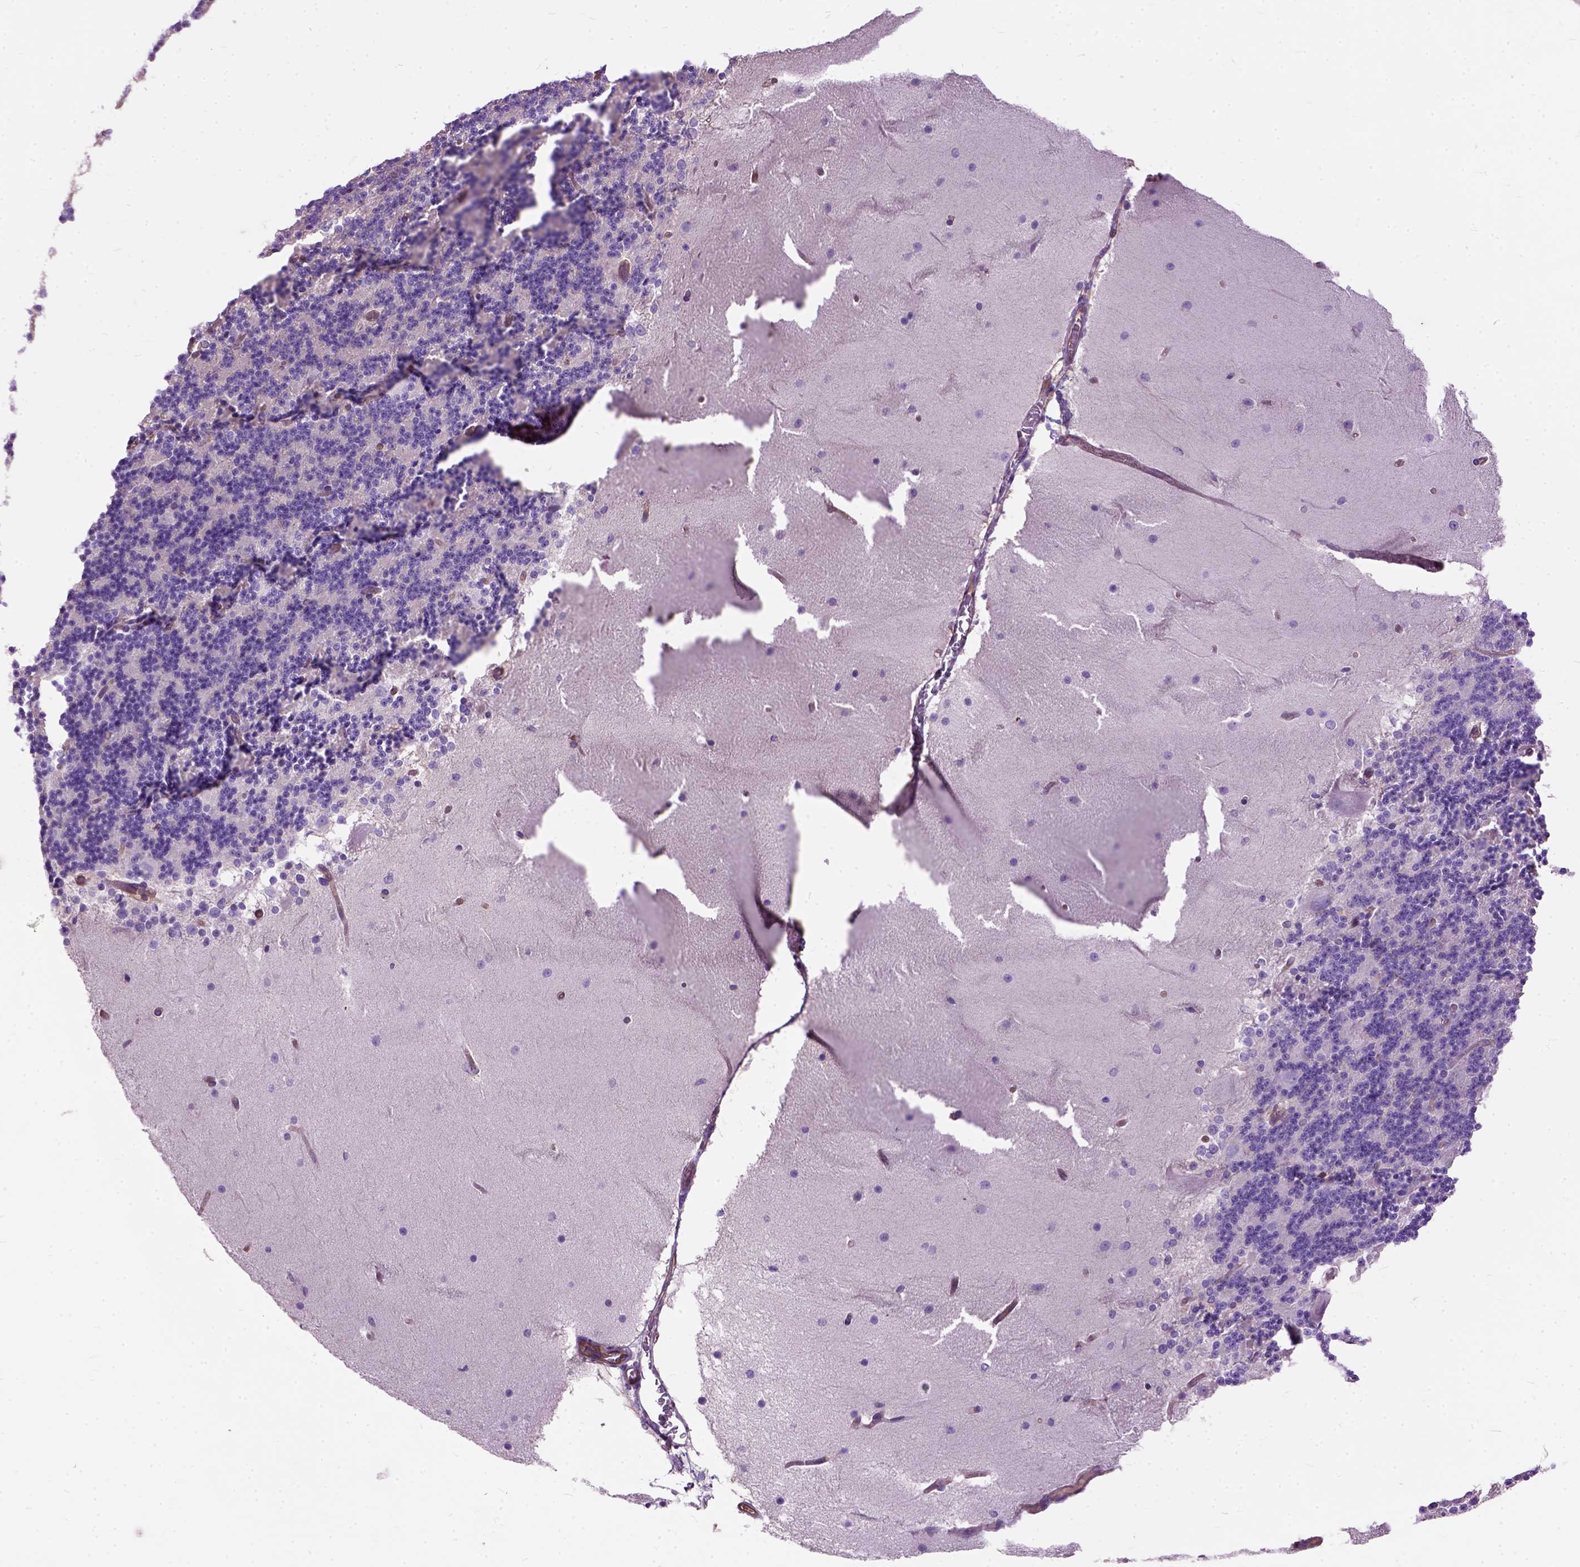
{"staining": {"intensity": "negative", "quantity": "none", "location": "none"}, "tissue": "cerebellum", "cell_type": "Cells in granular layer", "image_type": "normal", "snomed": [{"axis": "morphology", "description": "Normal tissue, NOS"}, {"axis": "topography", "description": "Cerebellum"}], "caption": "IHC of normal cerebellum displays no staining in cells in granular layer. Nuclei are stained in blue.", "gene": "SEMA4F", "patient": {"sex": "female", "age": 19}}